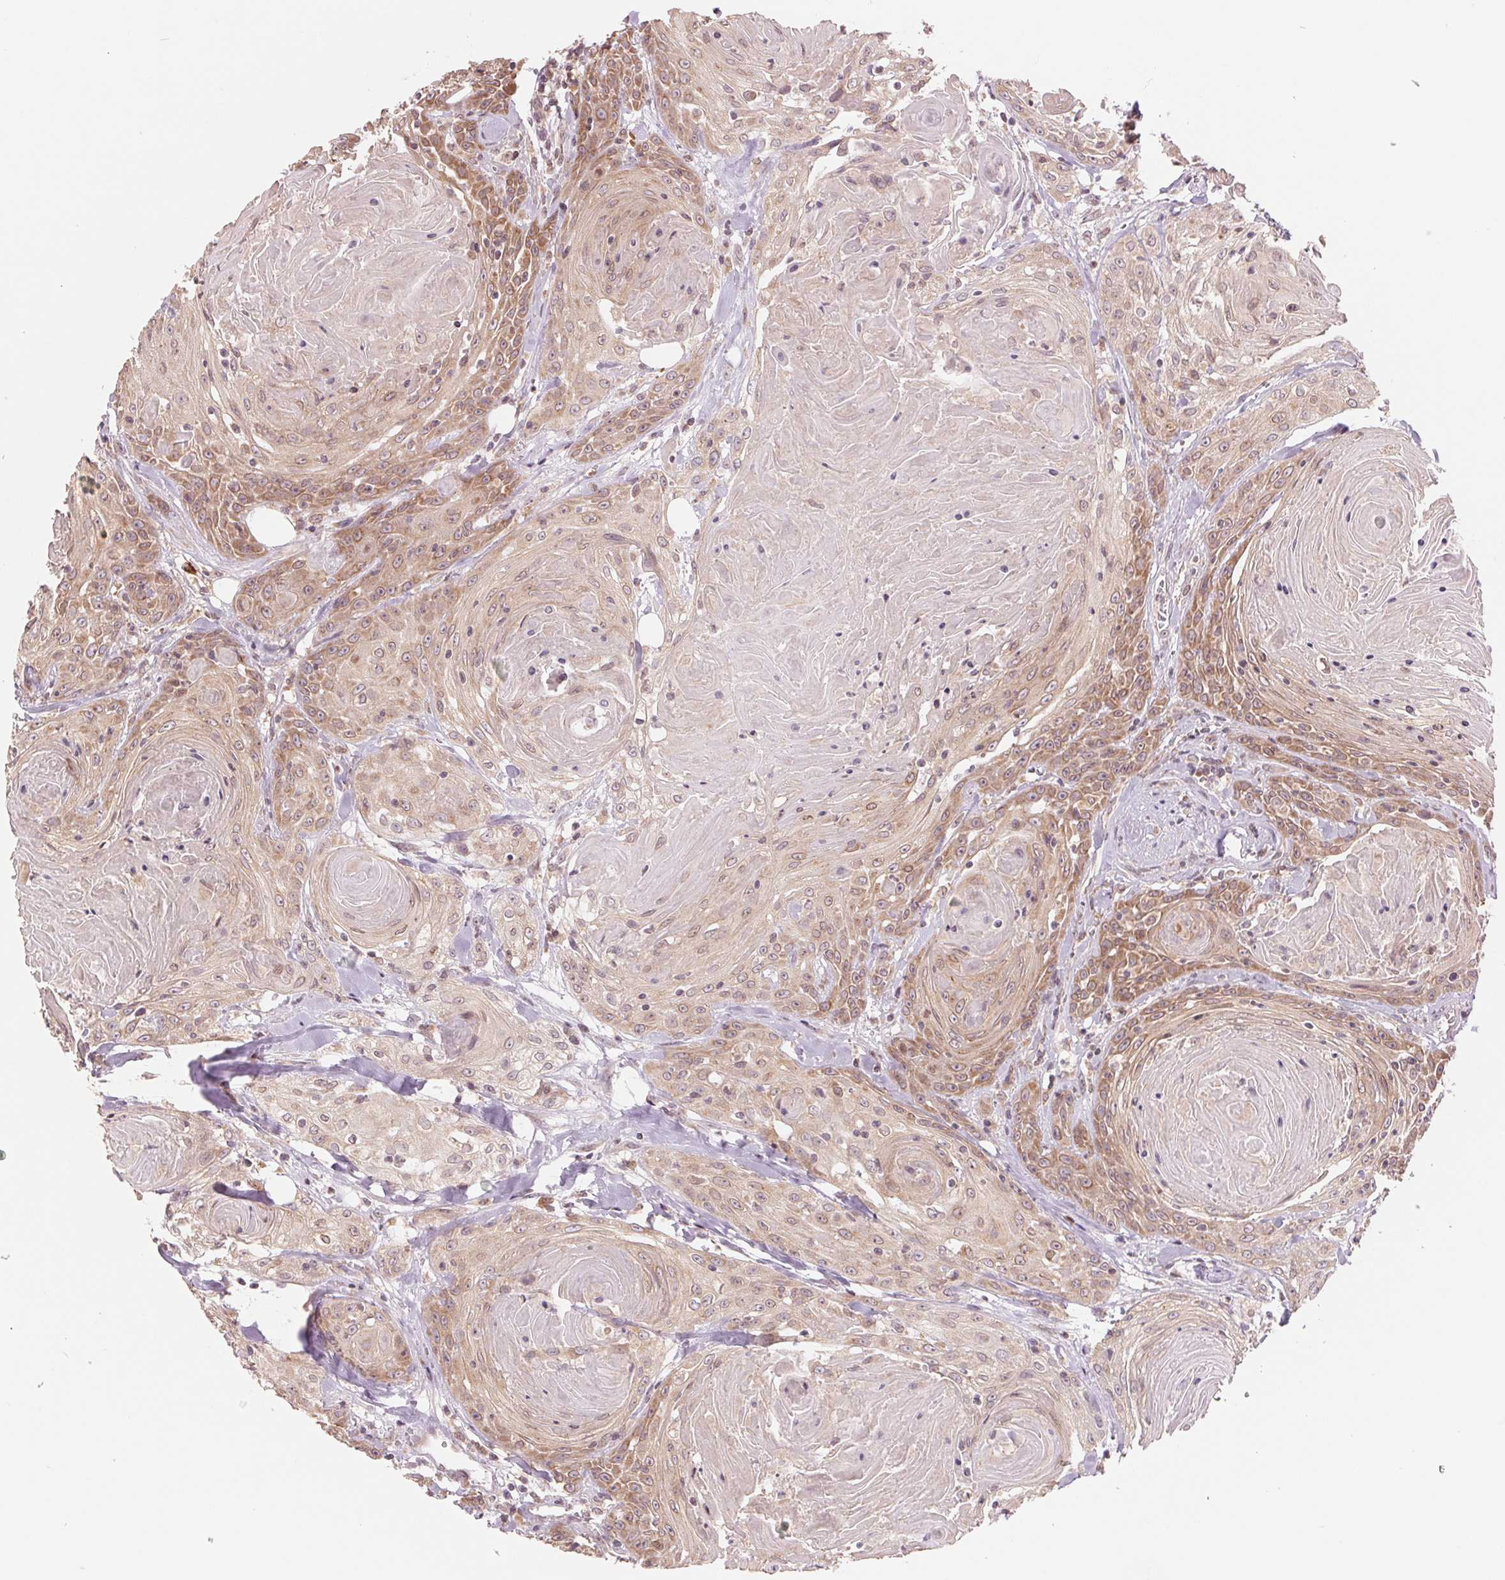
{"staining": {"intensity": "moderate", "quantity": ">75%", "location": "cytoplasmic/membranous"}, "tissue": "head and neck cancer", "cell_type": "Tumor cells", "image_type": "cancer", "snomed": [{"axis": "morphology", "description": "Squamous cell carcinoma, NOS"}, {"axis": "topography", "description": "Head-Neck"}], "caption": "Moderate cytoplasmic/membranous expression for a protein is appreciated in about >75% of tumor cells of head and neck cancer (squamous cell carcinoma) using IHC.", "gene": "TECR", "patient": {"sex": "female", "age": 84}}